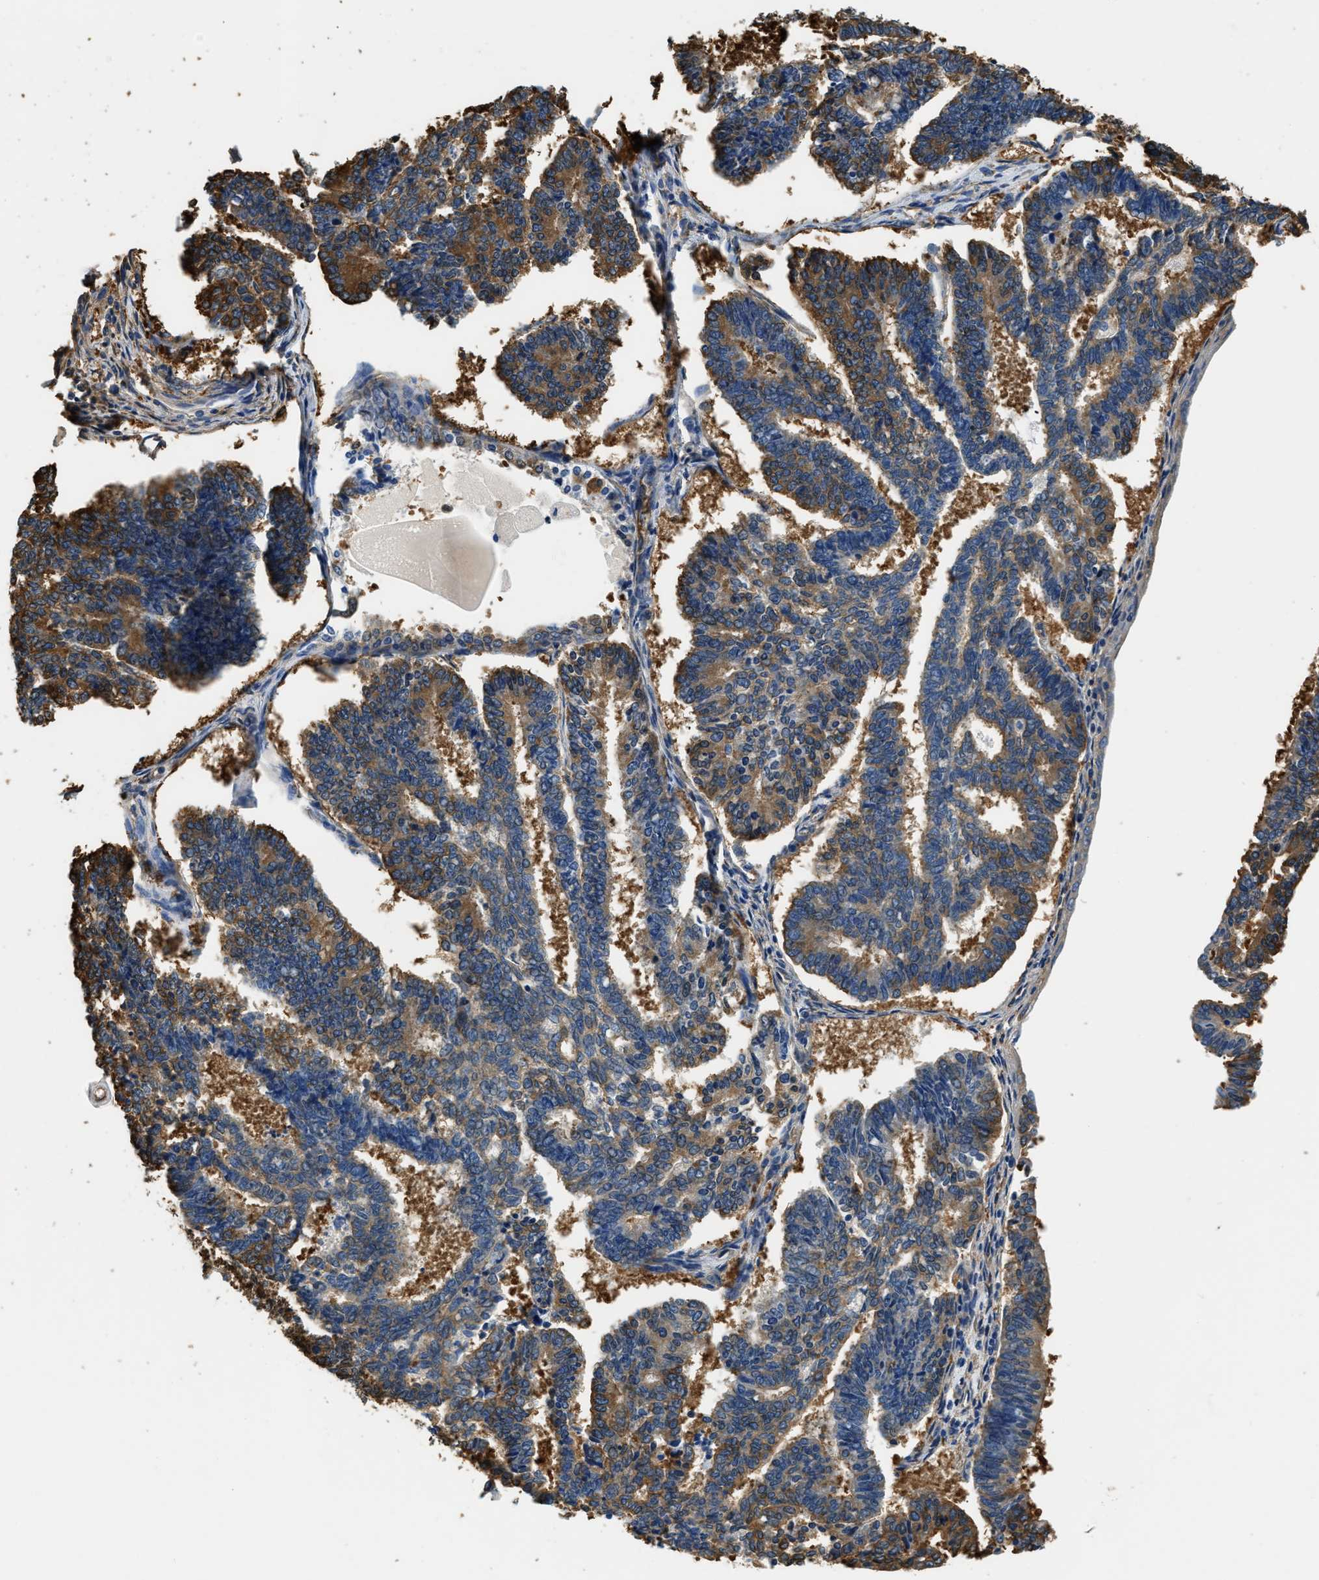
{"staining": {"intensity": "strong", "quantity": "25%-75%", "location": "cytoplasmic/membranous"}, "tissue": "endometrial cancer", "cell_type": "Tumor cells", "image_type": "cancer", "snomed": [{"axis": "morphology", "description": "Adenocarcinoma, NOS"}, {"axis": "topography", "description": "Endometrium"}], "caption": "There is high levels of strong cytoplasmic/membranous positivity in tumor cells of endometrial adenocarcinoma, as demonstrated by immunohistochemical staining (brown color).", "gene": "PPP2R1B", "patient": {"sex": "female", "age": 70}}